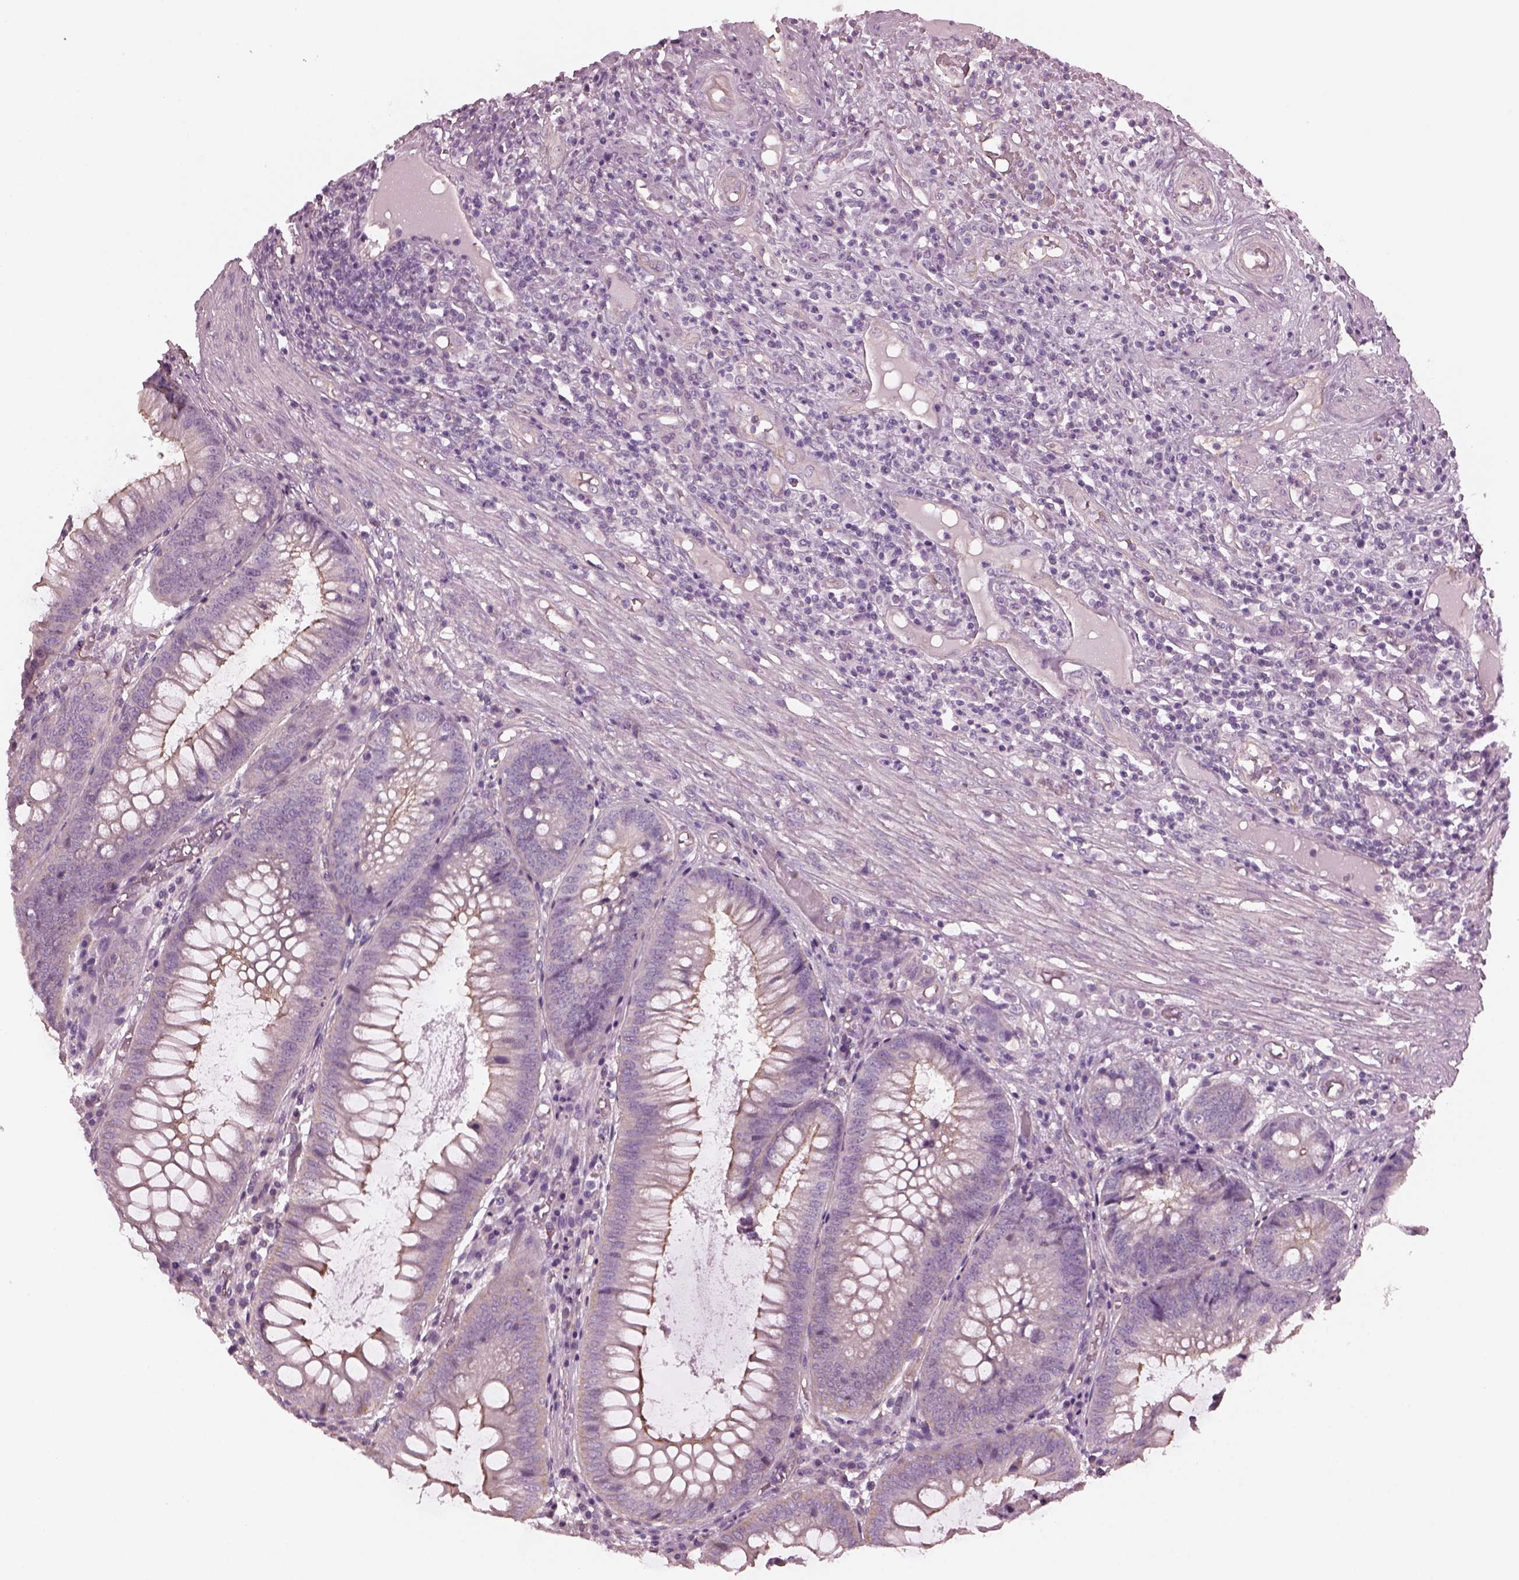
{"staining": {"intensity": "moderate", "quantity": "<25%", "location": "cytoplasmic/membranous"}, "tissue": "appendix", "cell_type": "Glandular cells", "image_type": "normal", "snomed": [{"axis": "morphology", "description": "Normal tissue, NOS"}, {"axis": "morphology", "description": "Inflammation, NOS"}, {"axis": "topography", "description": "Appendix"}], "caption": "Immunohistochemical staining of benign appendix reveals moderate cytoplasmic/membranous protein positivity in about <25% of glandular cells.", "gene": "ODAD1", "patient": {"sex": "male", "age": 16}}